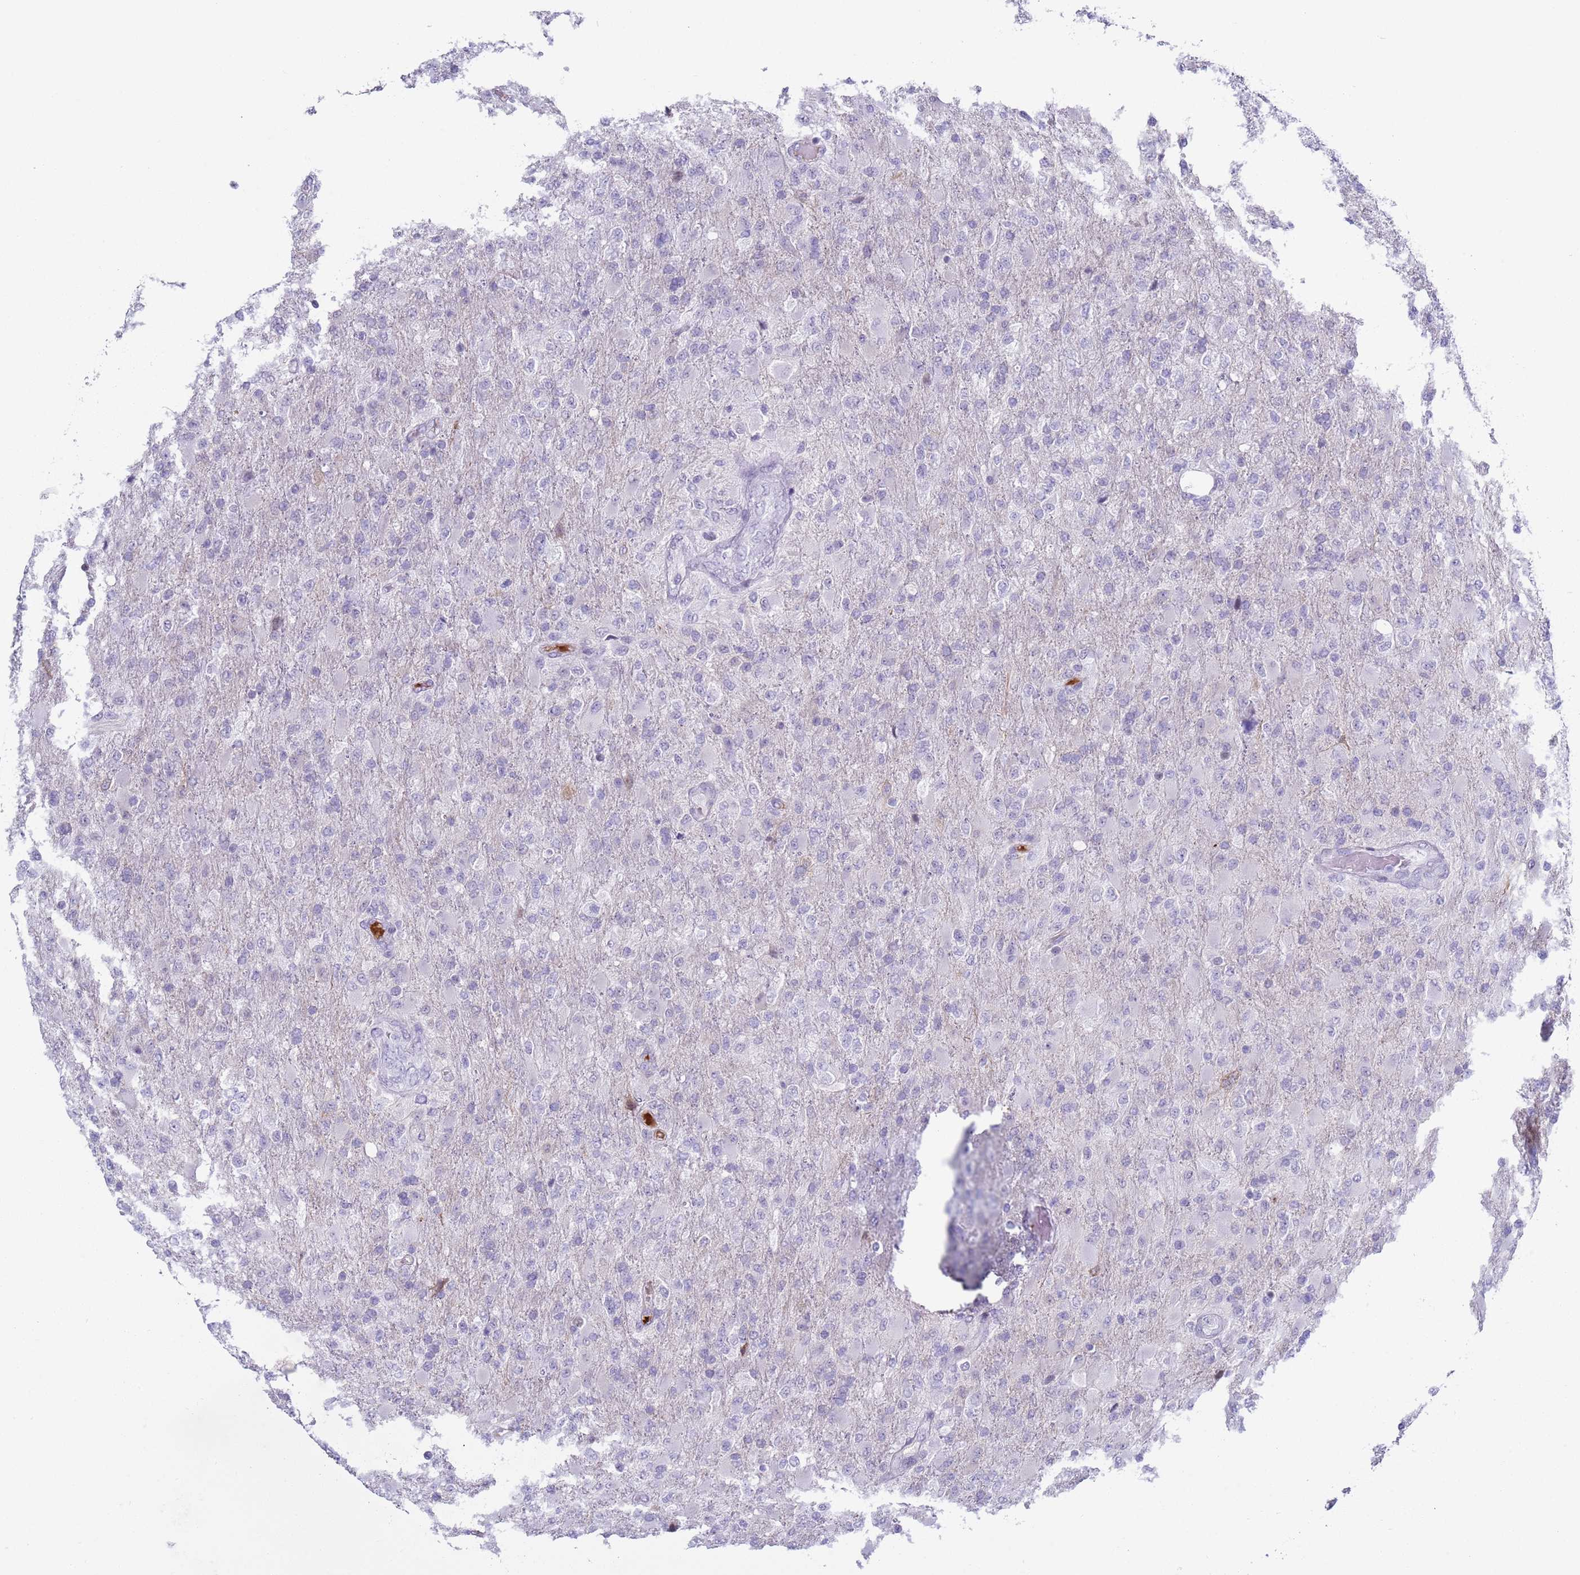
{"staining": {"intensity": "negative", "quantity": "none", "location": "none"}, "tissue": "glioma", "cell_type": "Tumor cells", "image_type": "cancer", "snomed": [{"axis": "morphology", "description": "Glioma, malignant, Low grade"}, {"axis": "topography", "description": "Brain"}], "caption": "Tumor cells are negative for brown protein staining in glioma.", "gene": "NPAP1", "patient": {"sex": "male", "age": 65}}